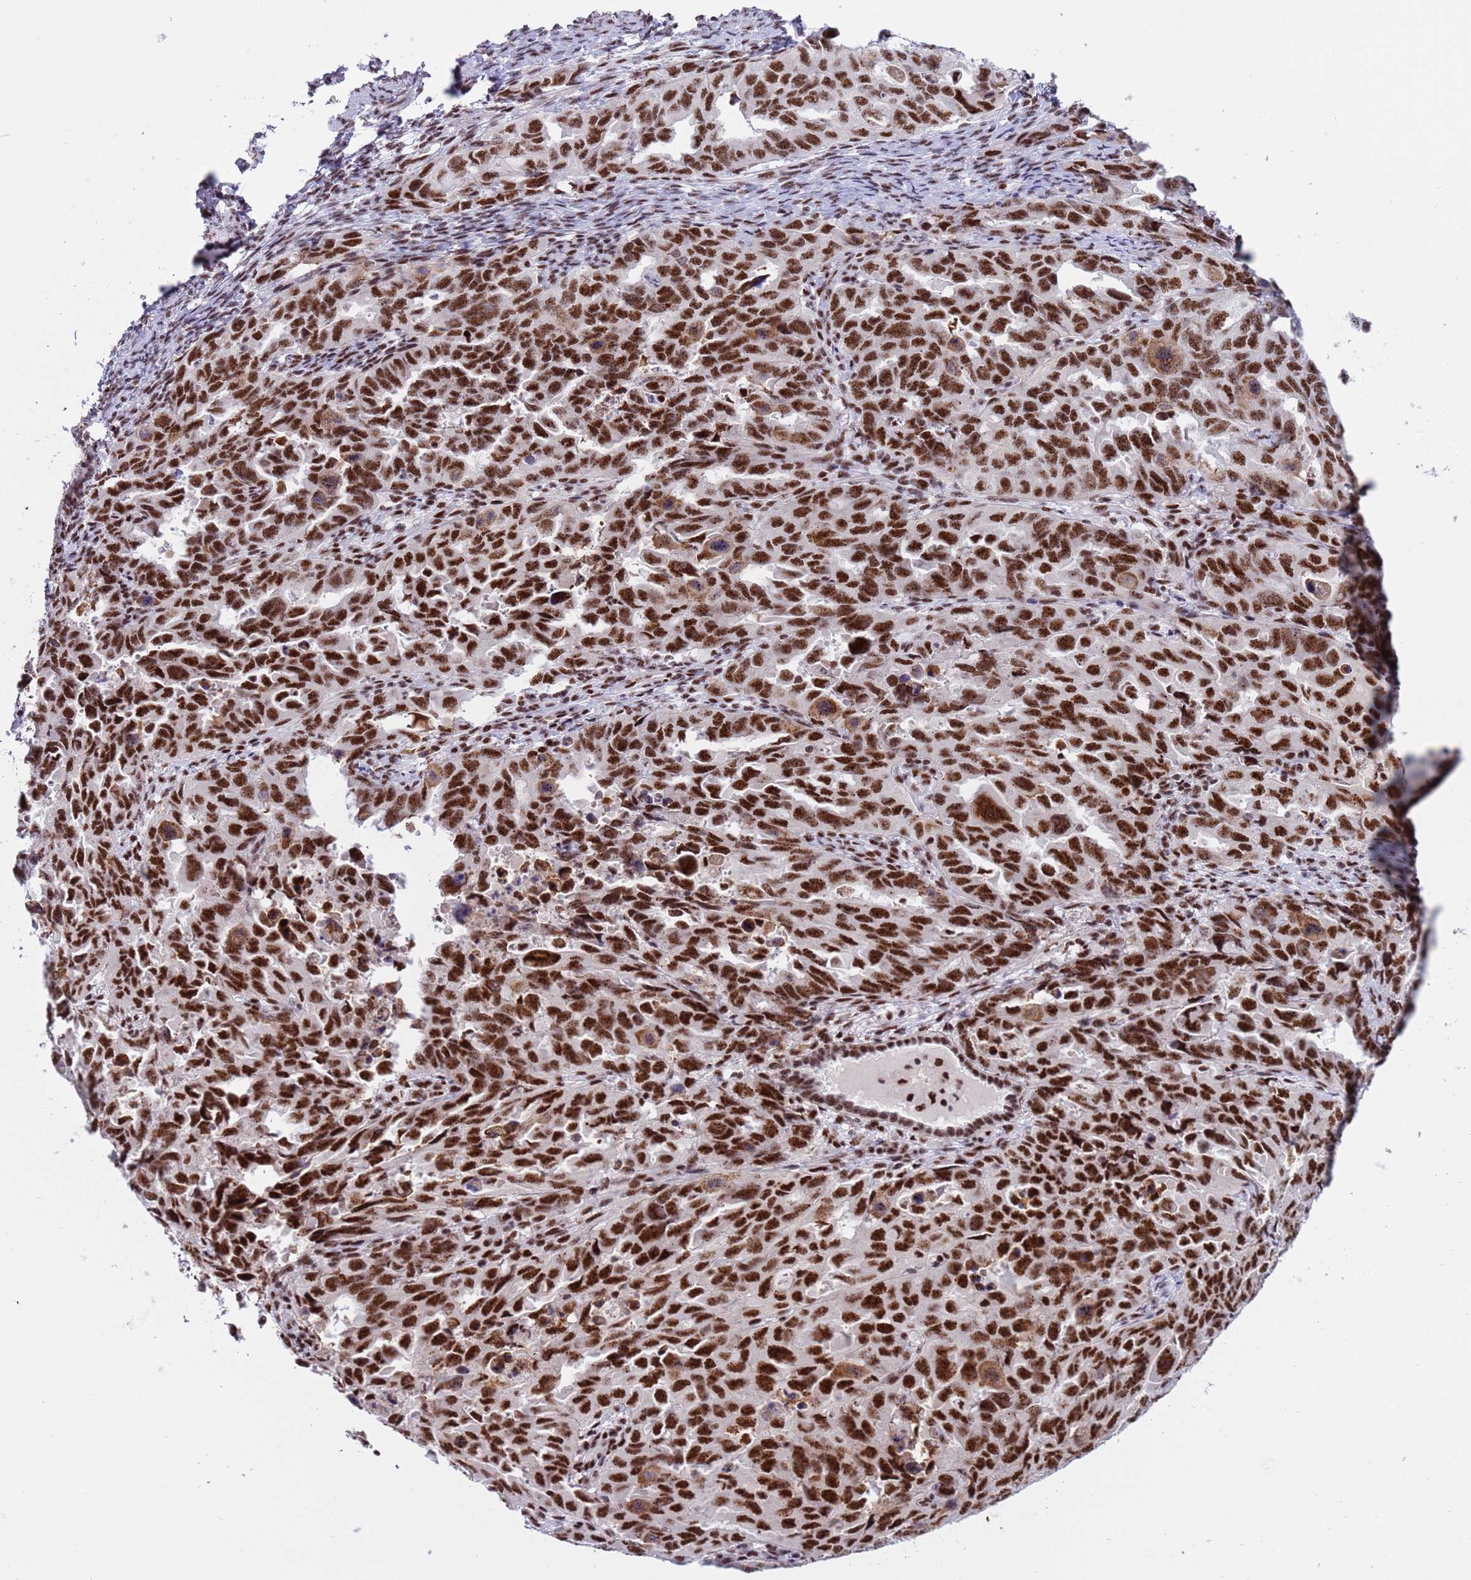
{"staining": {"intensity": "strong", "quantity": ">75%", "location": "nuclear"}, "tissue": "endometrial cancer", "cell_type": "Tumor cells", "image_type": "cancer", "snomed": [{"axis": "morphology", "description": "Adenocarcinoma, NOS"}, {"axis": "topography", "description": "Endometrium"}], "caption": "Adenocarcinoma (endometrial) stained with a brown dye demonstrates strong nuclear positive expression in approximately >75% of tumor cells.", "gene": "THOC2", "patient": {"sex": "female", "age": 65}}